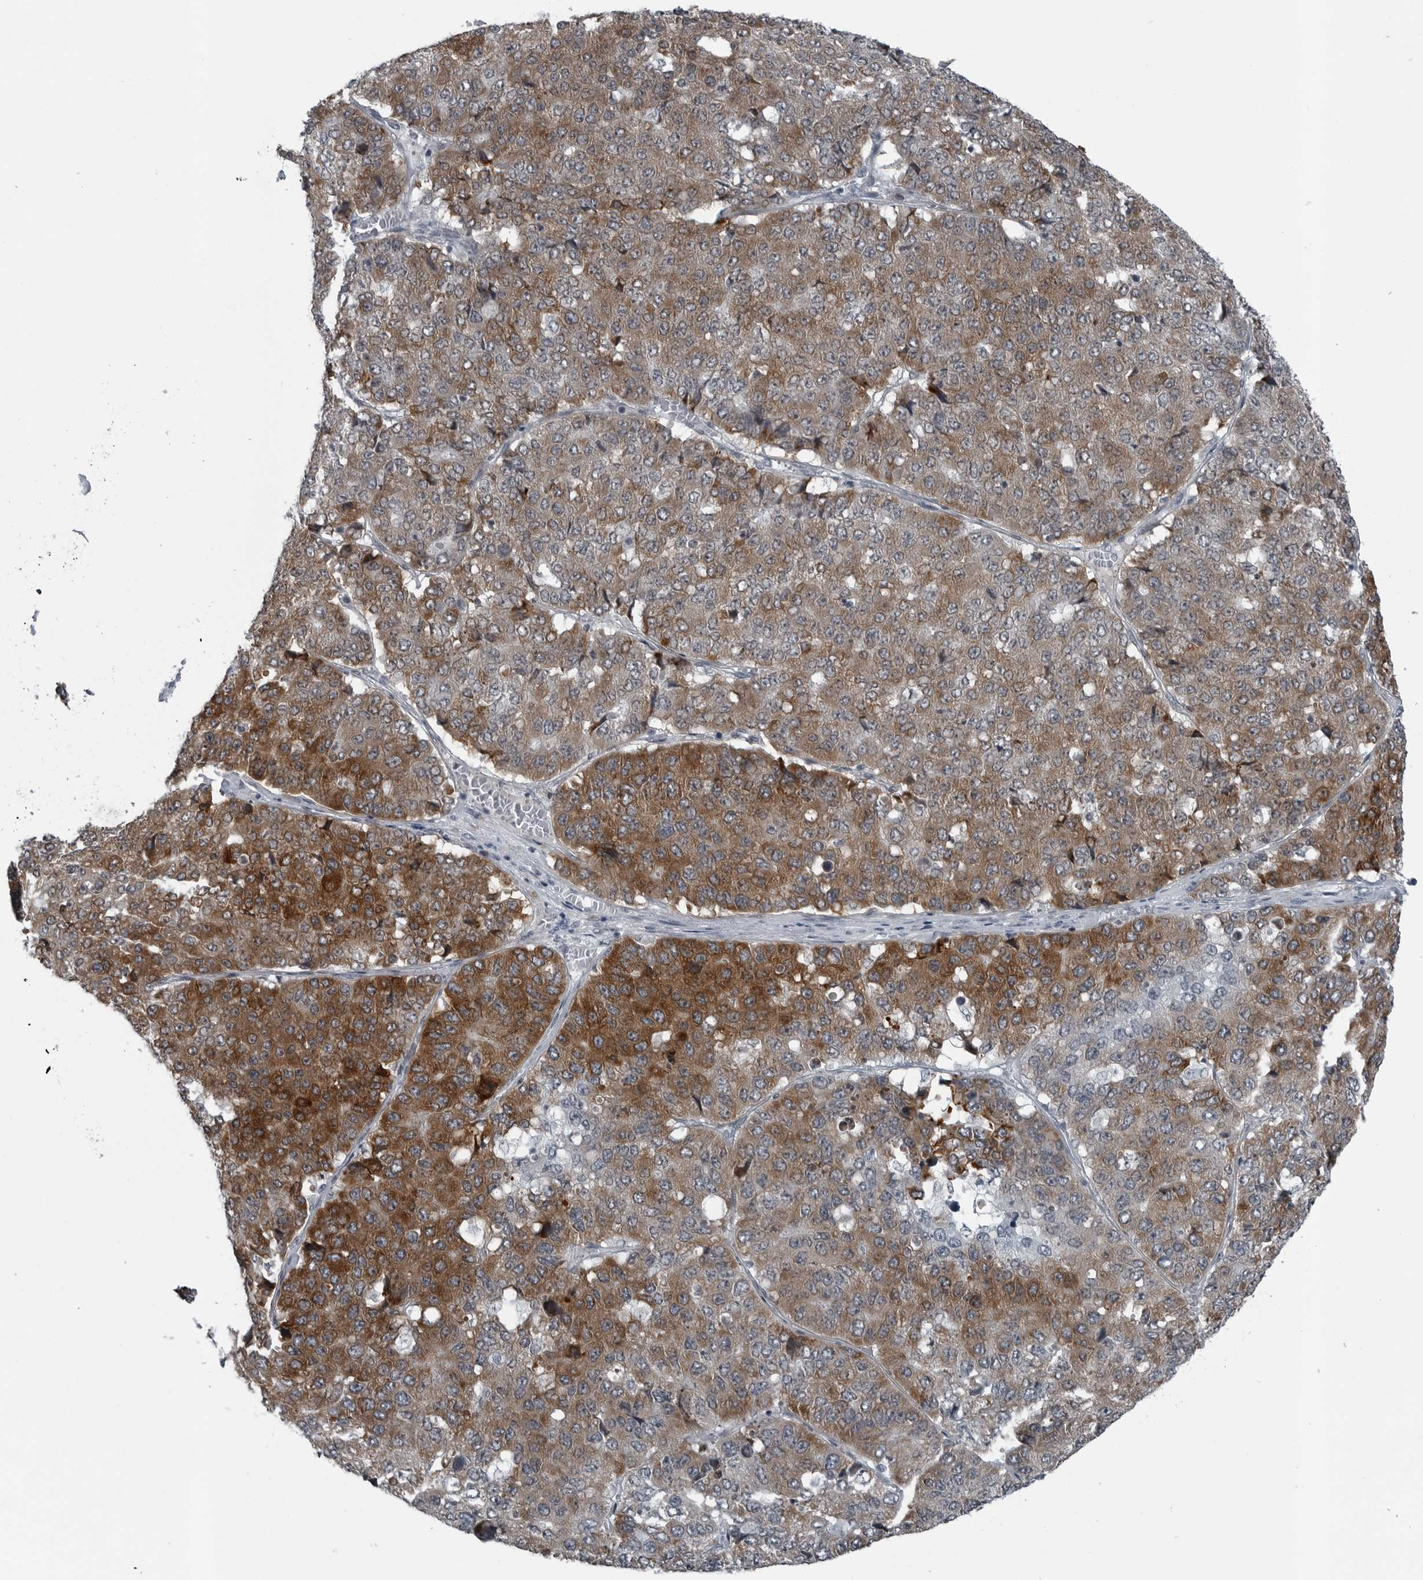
{"staining": {"intensity": "strong", "quantity": "25%-75%", "location": "cytoplasmic/membranous"}, "tissue": "pancreatic cancer", "cell_type": "Tumor cells", "image_type": "cancer", "snomed": [{"axis": "morphology", "description": "Adenocarcinoma, NOS"}, {"axis": "topography", "description": "Pancreas"}], "caption": "This photomicrograph exhibits immunohistochemistry staining of pancreatic cancer (adenocarcinoma), with high strong cytoplasmic/membranous positivity in approximately 25%-75% of tumor cells.", "gene": "DNAAF11", "patient": {"sex": "male", "age": 50}}